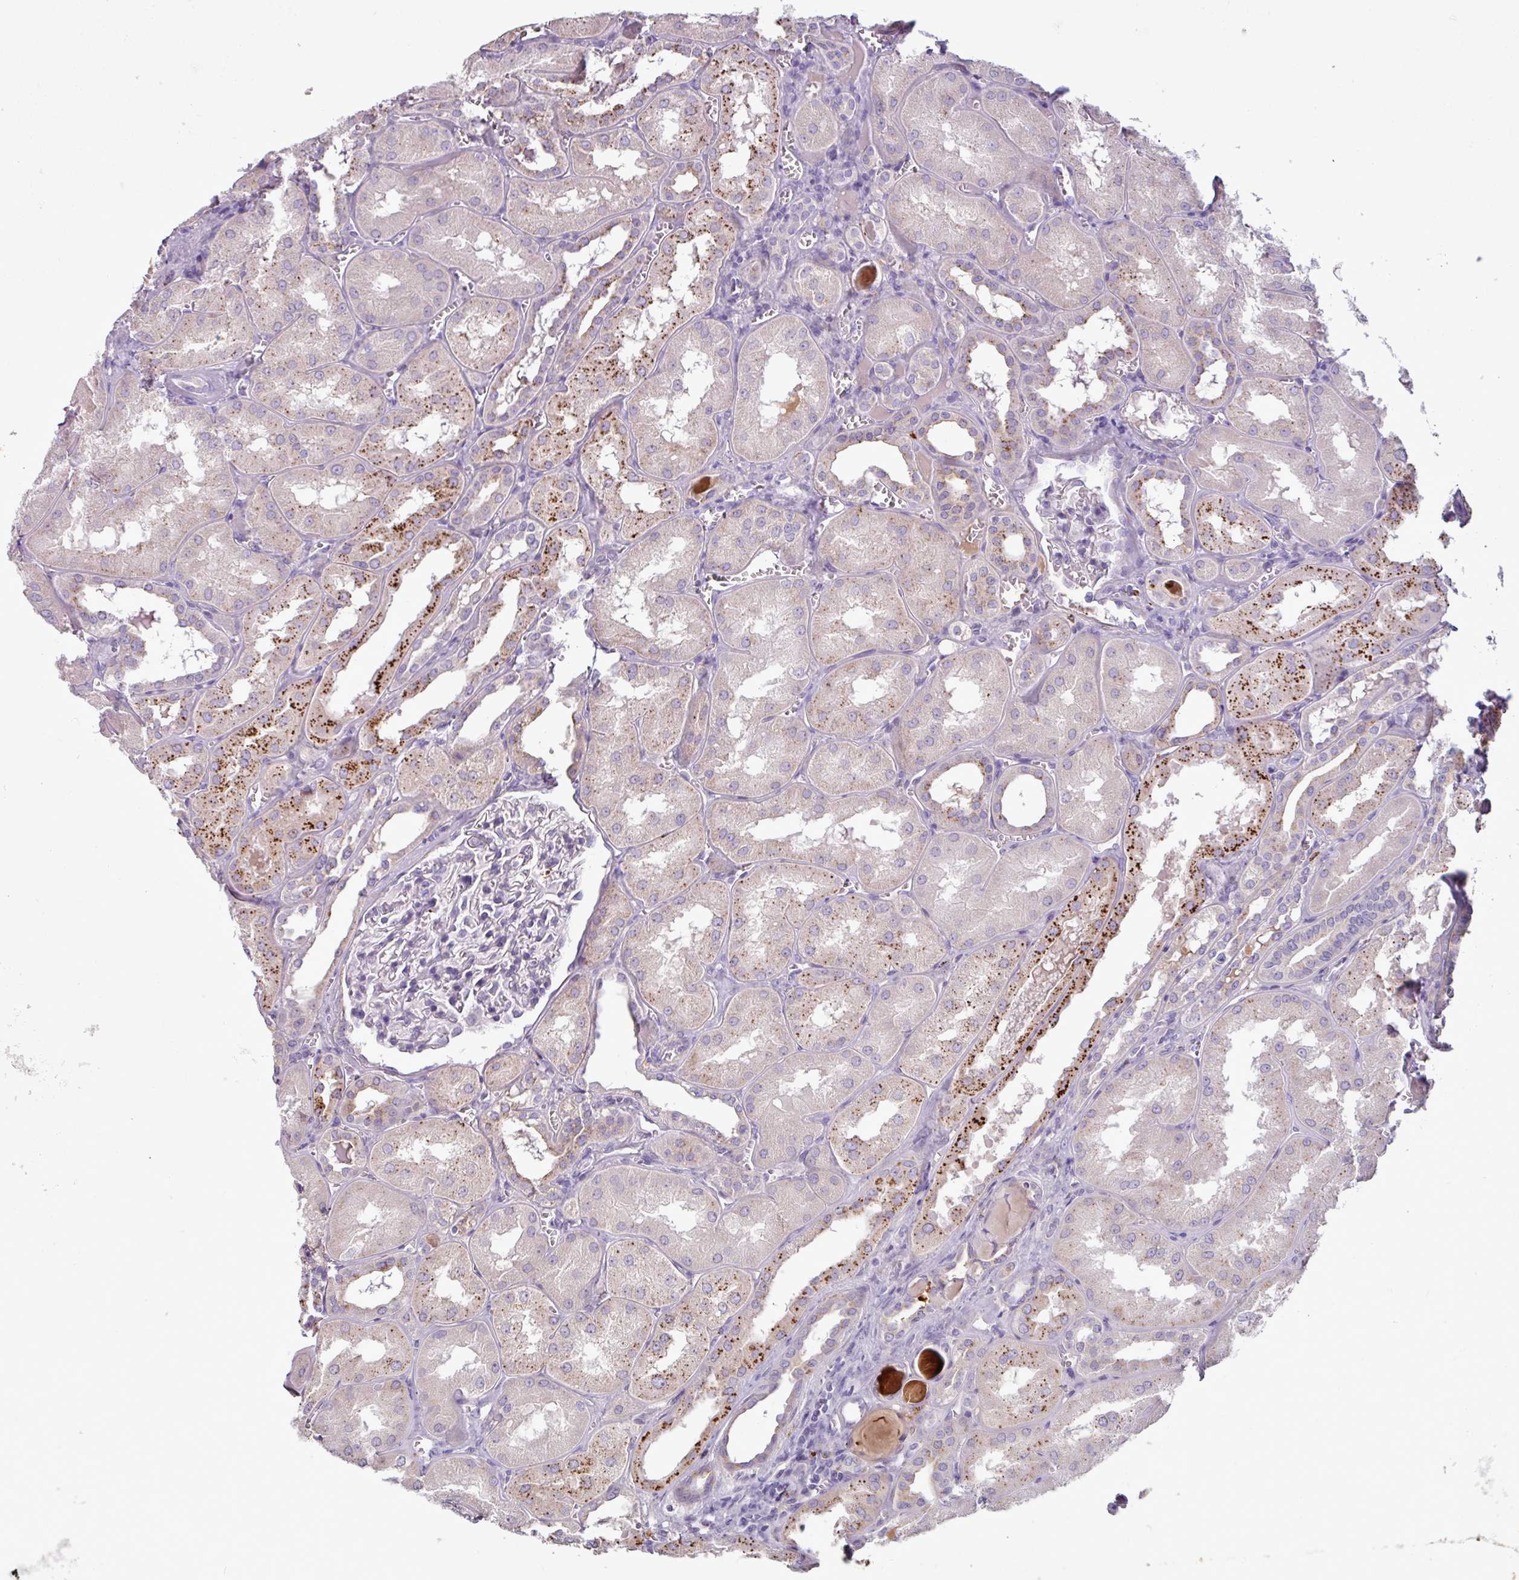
{"staining": {"intensity": "negative", "quantity": "none", "location": "none"}, "tissue": "kidney", "cell_type": "Cells in glomeruli", "image_type": "normal", "snomed": [{"axis": "morphology", "description": "Normal tissue, NOS"}, {"axis": "topography", "description": "Kidney"}], "caption": "A micrograph of human kidney is negative for staining in cells in glomeruli.", "gene": "C4A", "patient": {"sex": "male", "age": 61}}